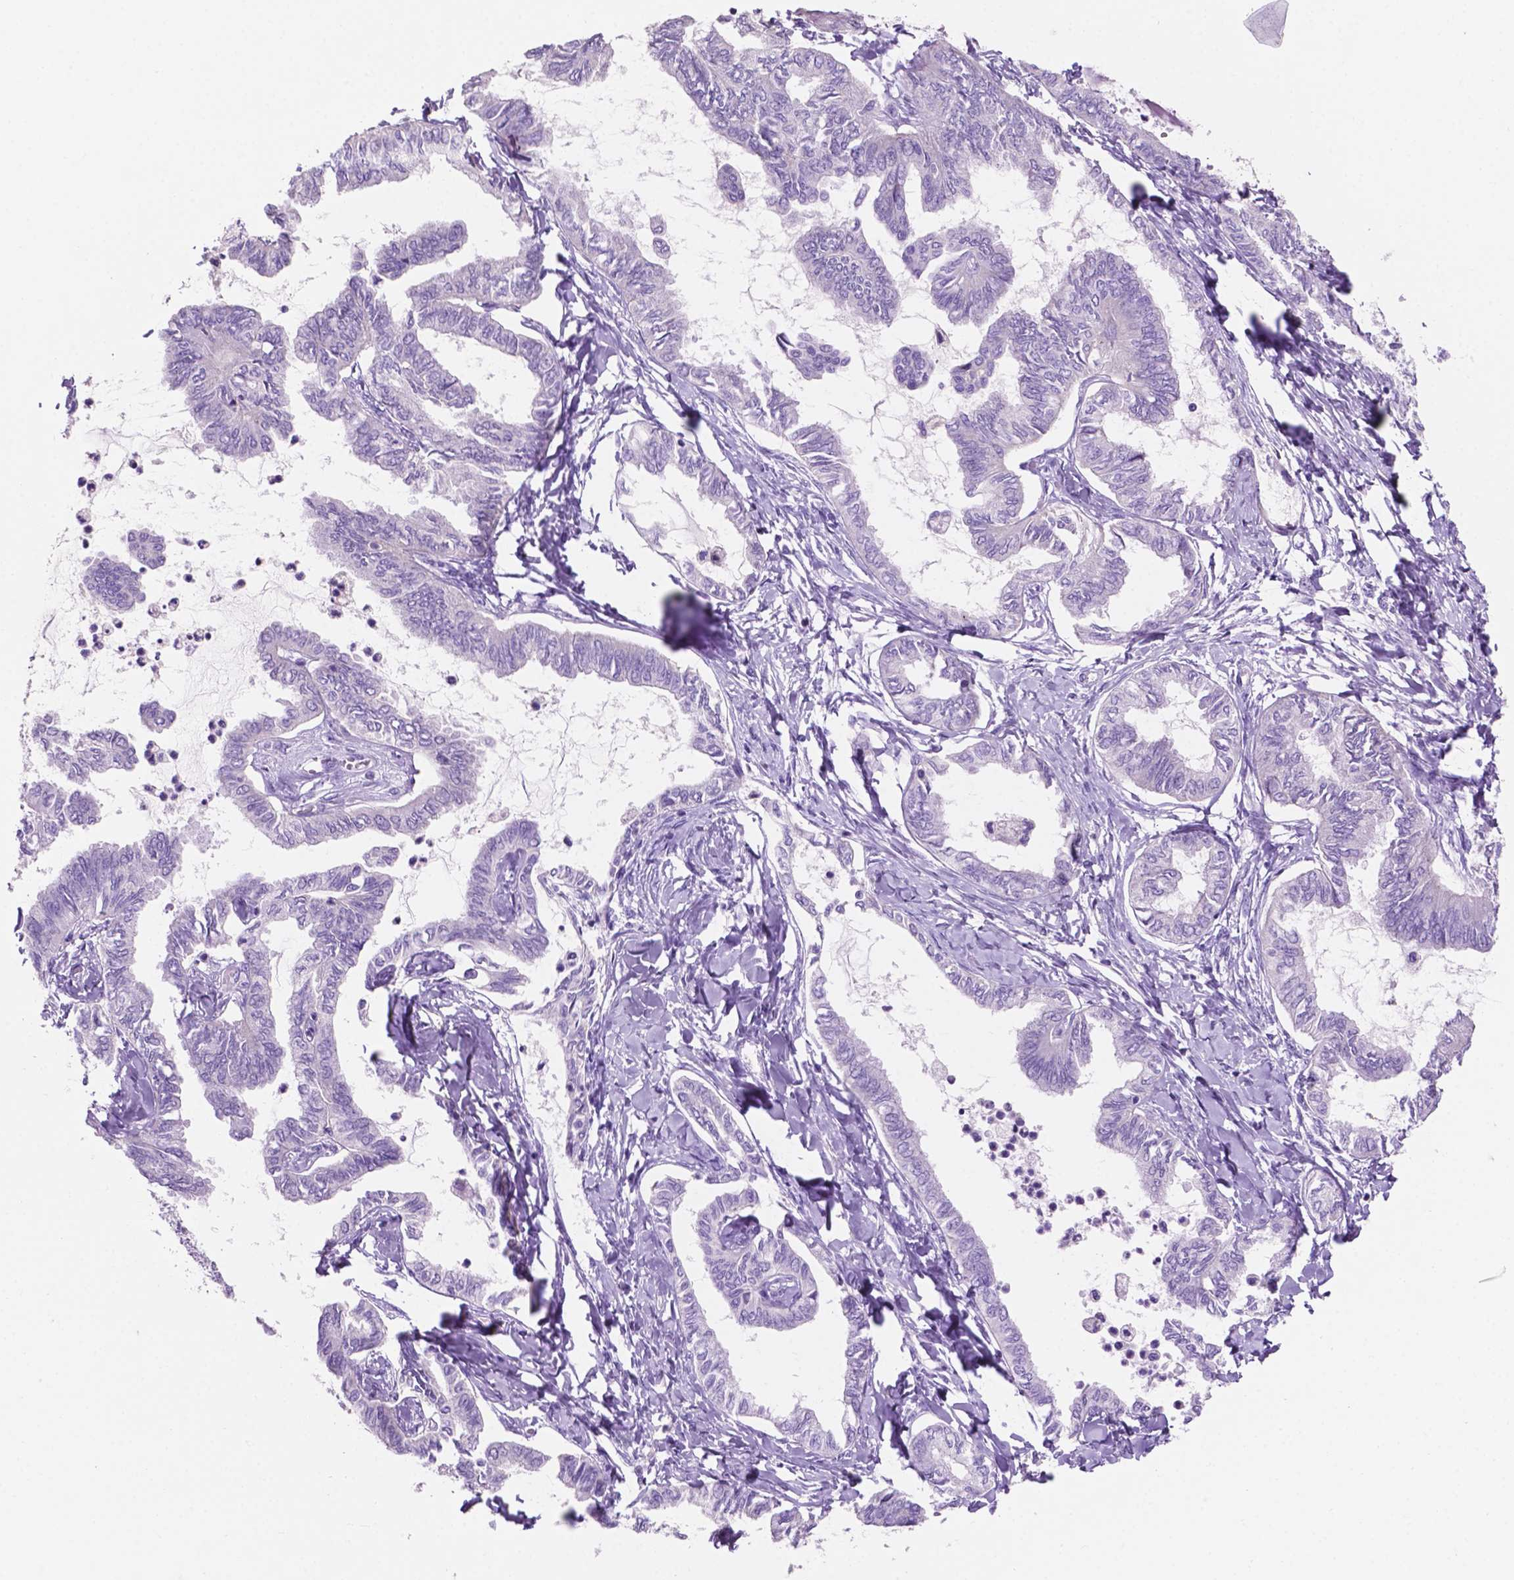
{"staining": {"intensity": "negative", "quantity": "none", "location": "none"}, "tissue": "ovarian cancer", "cell_type": "Tumor cells", "image_type": "cancer", "snomed": [{"axis": "morphology", "description": "Carcinoma, endometroid"}, {"axis": "topography", "description": "Ovary"}], "caption": "Histopathology image shows no protein staining in tumor cells of ovarian cancer tissue.", "gene": "CLDN17", "patient": {"sex": "female", "age": 70}}